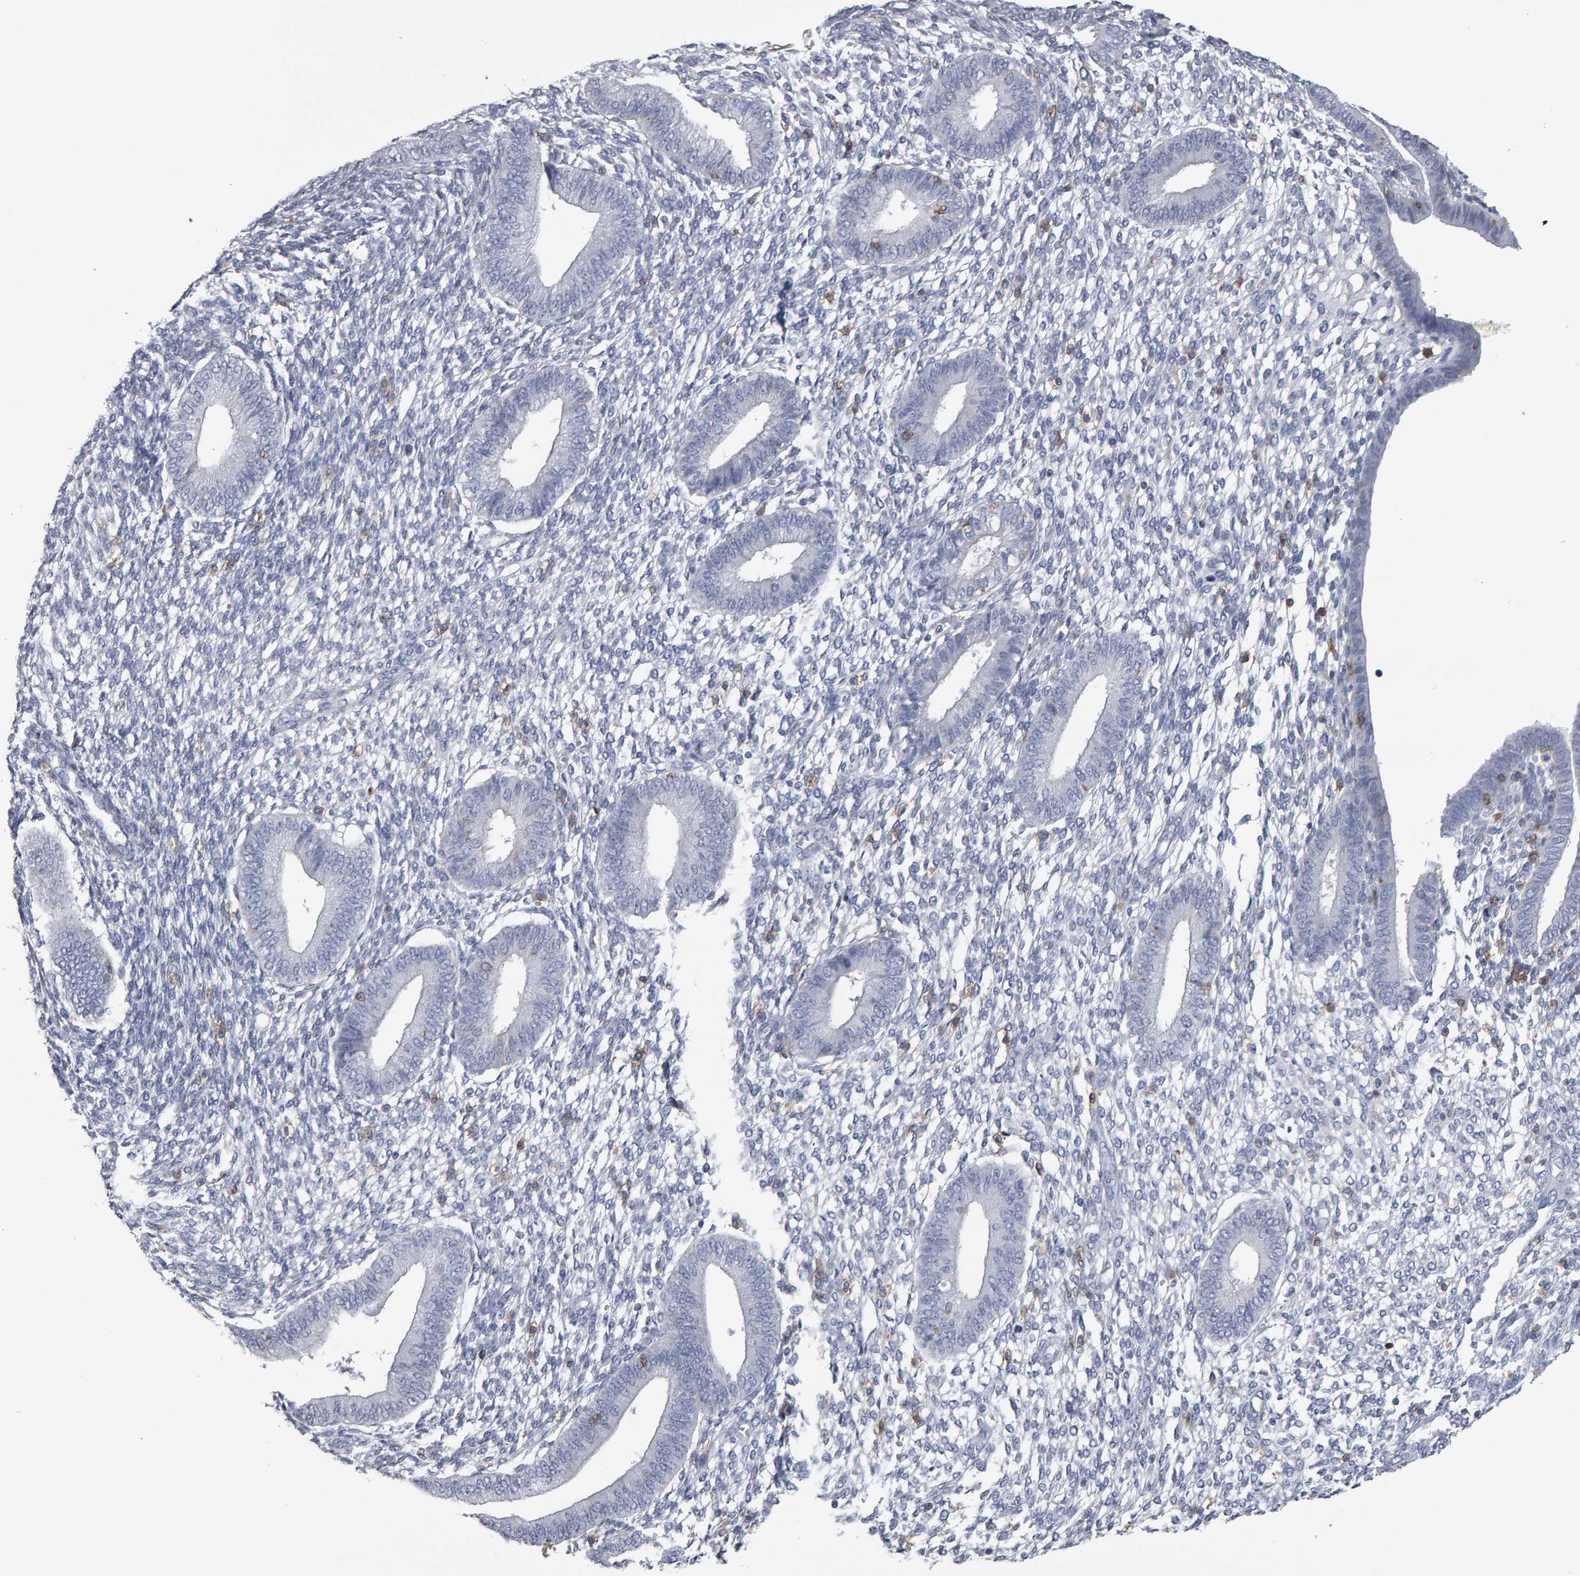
{"staining": {"intensity": "negative", "quantity": "none", "location": "none"}, "tissue": "endometrium", "cell_type": "Cells in endometrial stroma", "image_type": "normal", "snomed": [{"axis": "morphology", "description": "Normal tissue, NOS"}, {"axis": "topography", "description": "Endometrium"}], "caption": "The micrograph reveals no staining of cells in endometrial stroma in unremarkable endometrium.", "gene": "CD38", "patient": {"sex": "female", "age": 46}}